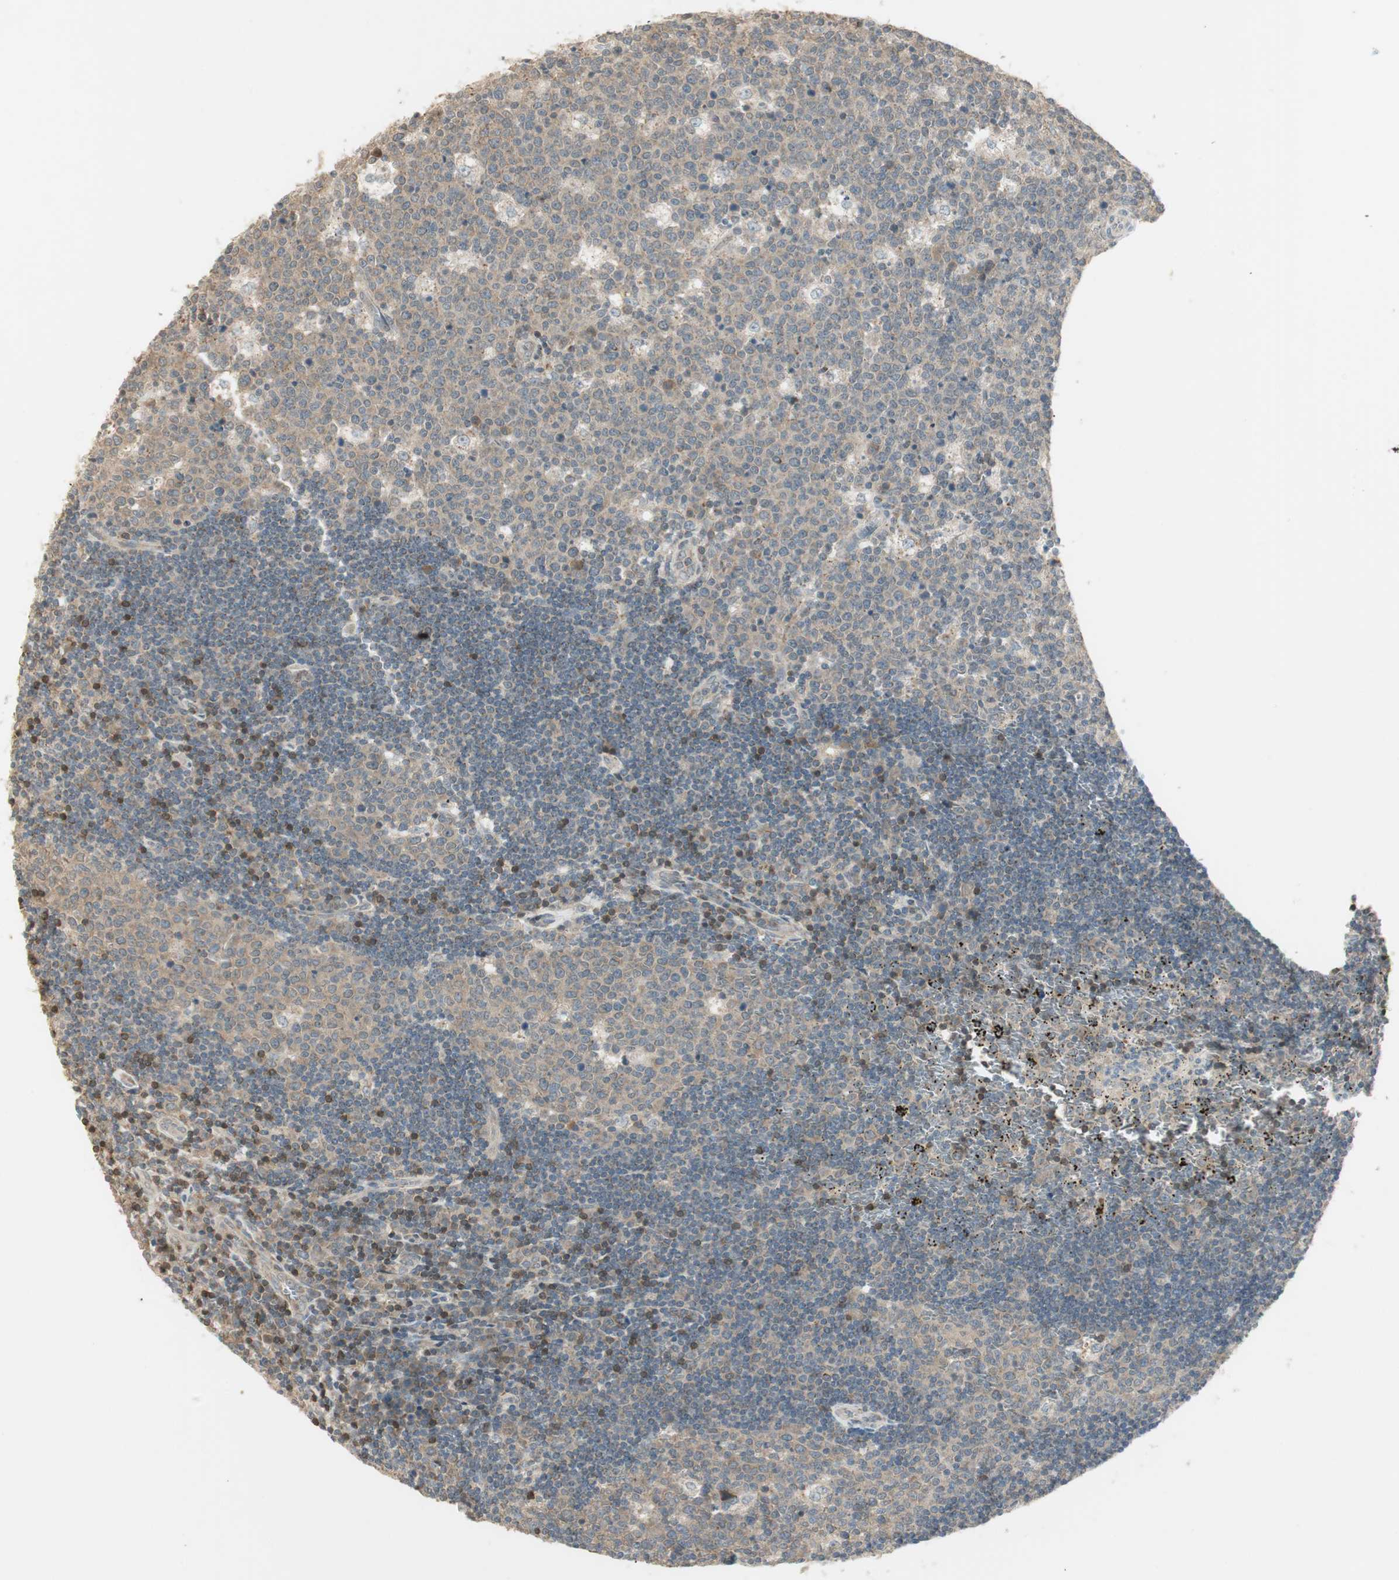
{"staining": {"intensity": "moderate", "quantity": "<25%", "location": "cytoplasmic/membranous"}, "tissue": "lymph node", "cell_type": "Germinal center cells", "image_type": "normal", "snomed": [{"axis": "morphology", "description": "Normal tissue, NOS"}, {"axis": "topography", "description": "Lymph node"}, {"axis": "topography", "description": "Salivary gland"}], "caption": "Human lymph node stained with a protein marker shows moderate staining in germinal center cells.", "gene": "USP2", "patient": {"sex": "male", "age": 8}}